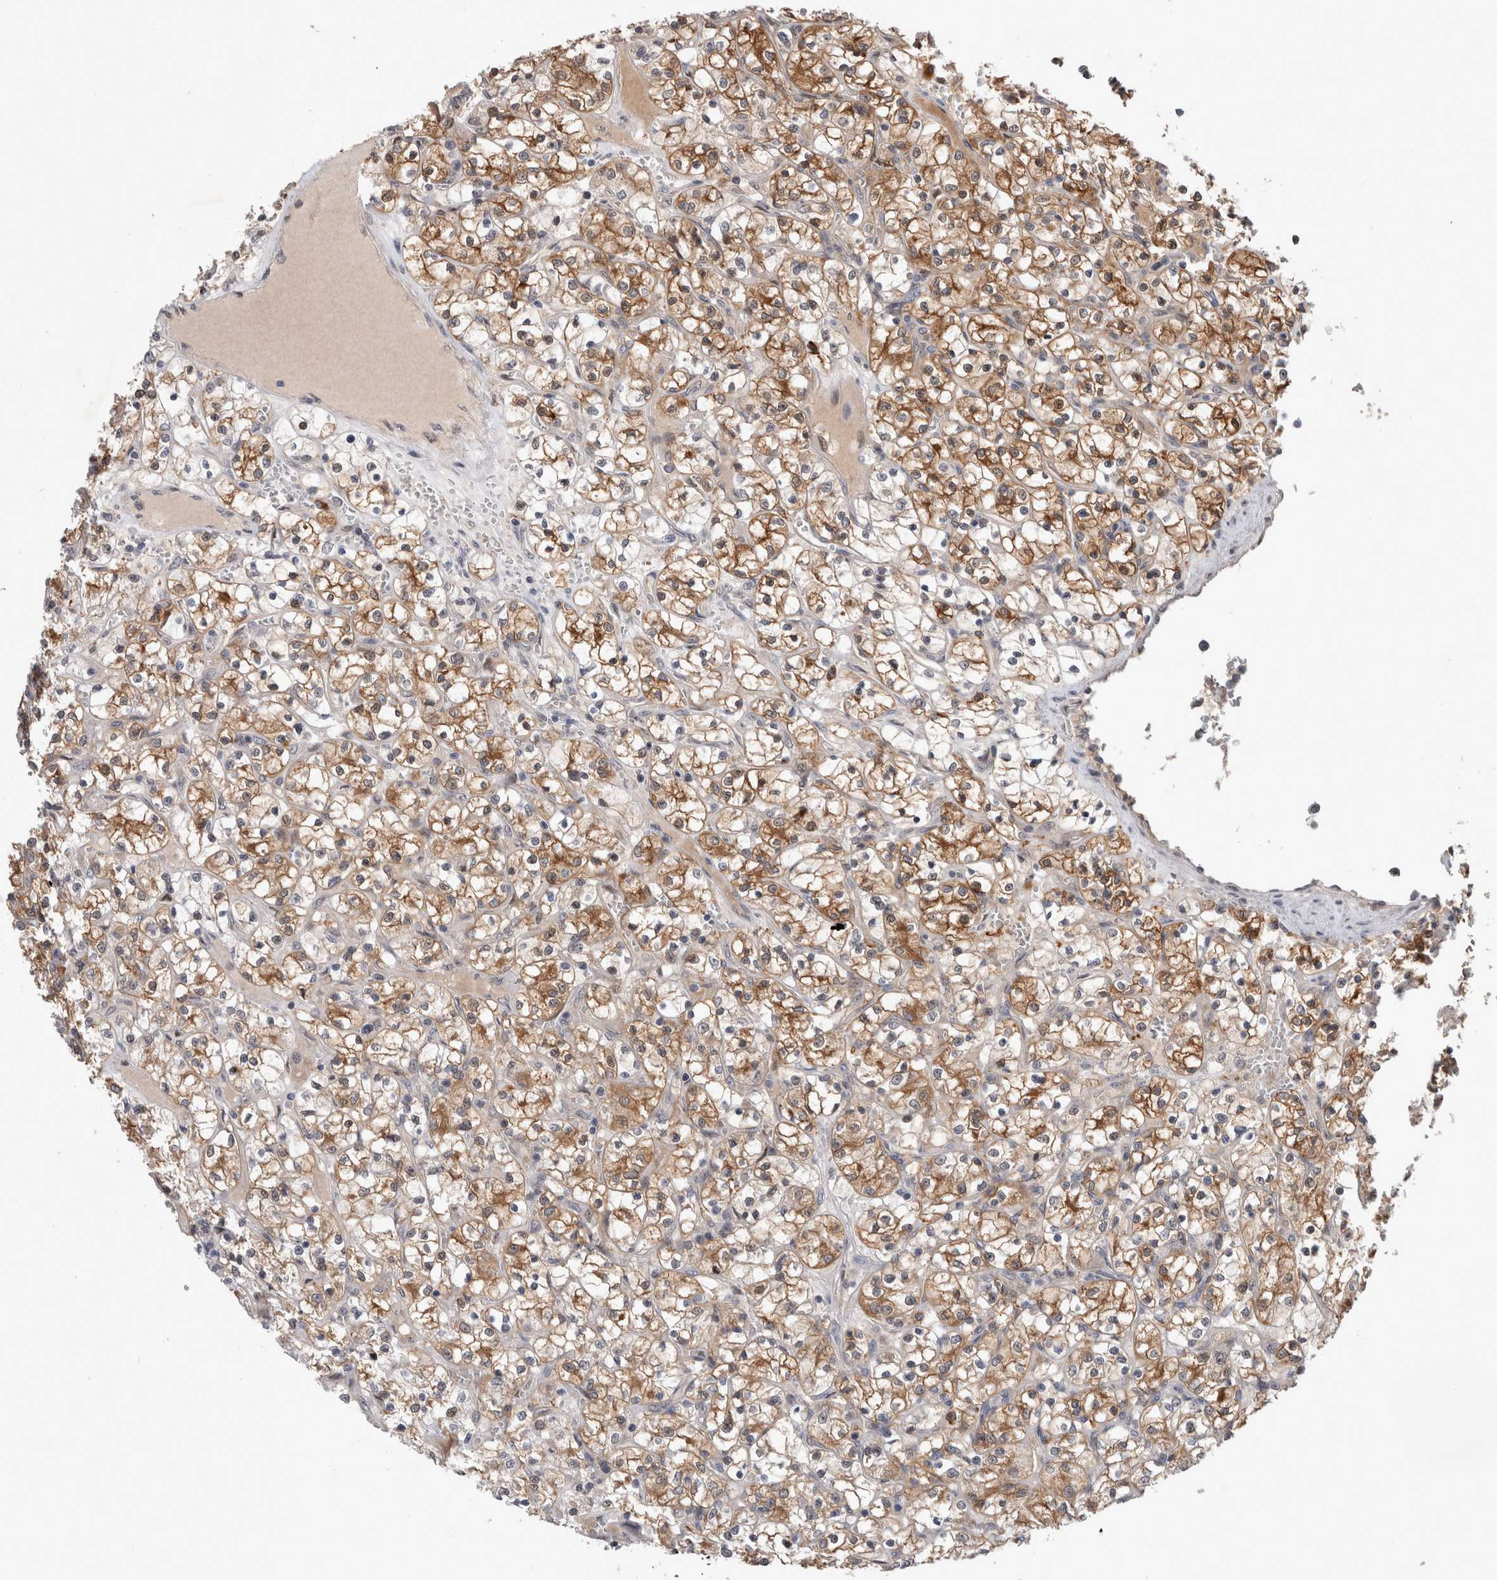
{"staining": {"intensity": "moderate", "quantity": ">75%", "location": "cytoplasmic/membranous"}, "tissue": "renal cancer", "cell_type": "Tumor cells", "image_type": "cancer", "snomed": [{"axis": "morphology", "description": "Adenocarcinoma, NOS"}, {"axis": "topography", "description": "Kidney"}], "caption": "Renal cancer (adenocarcinoma) tissue demonstrates moderate cytoplasmic/membranous staining in about >75% of tumor cells, visualized by immunohistochemistry.", "gene": "MRPL37", "patient": {"sex": "female", "age": 69}}